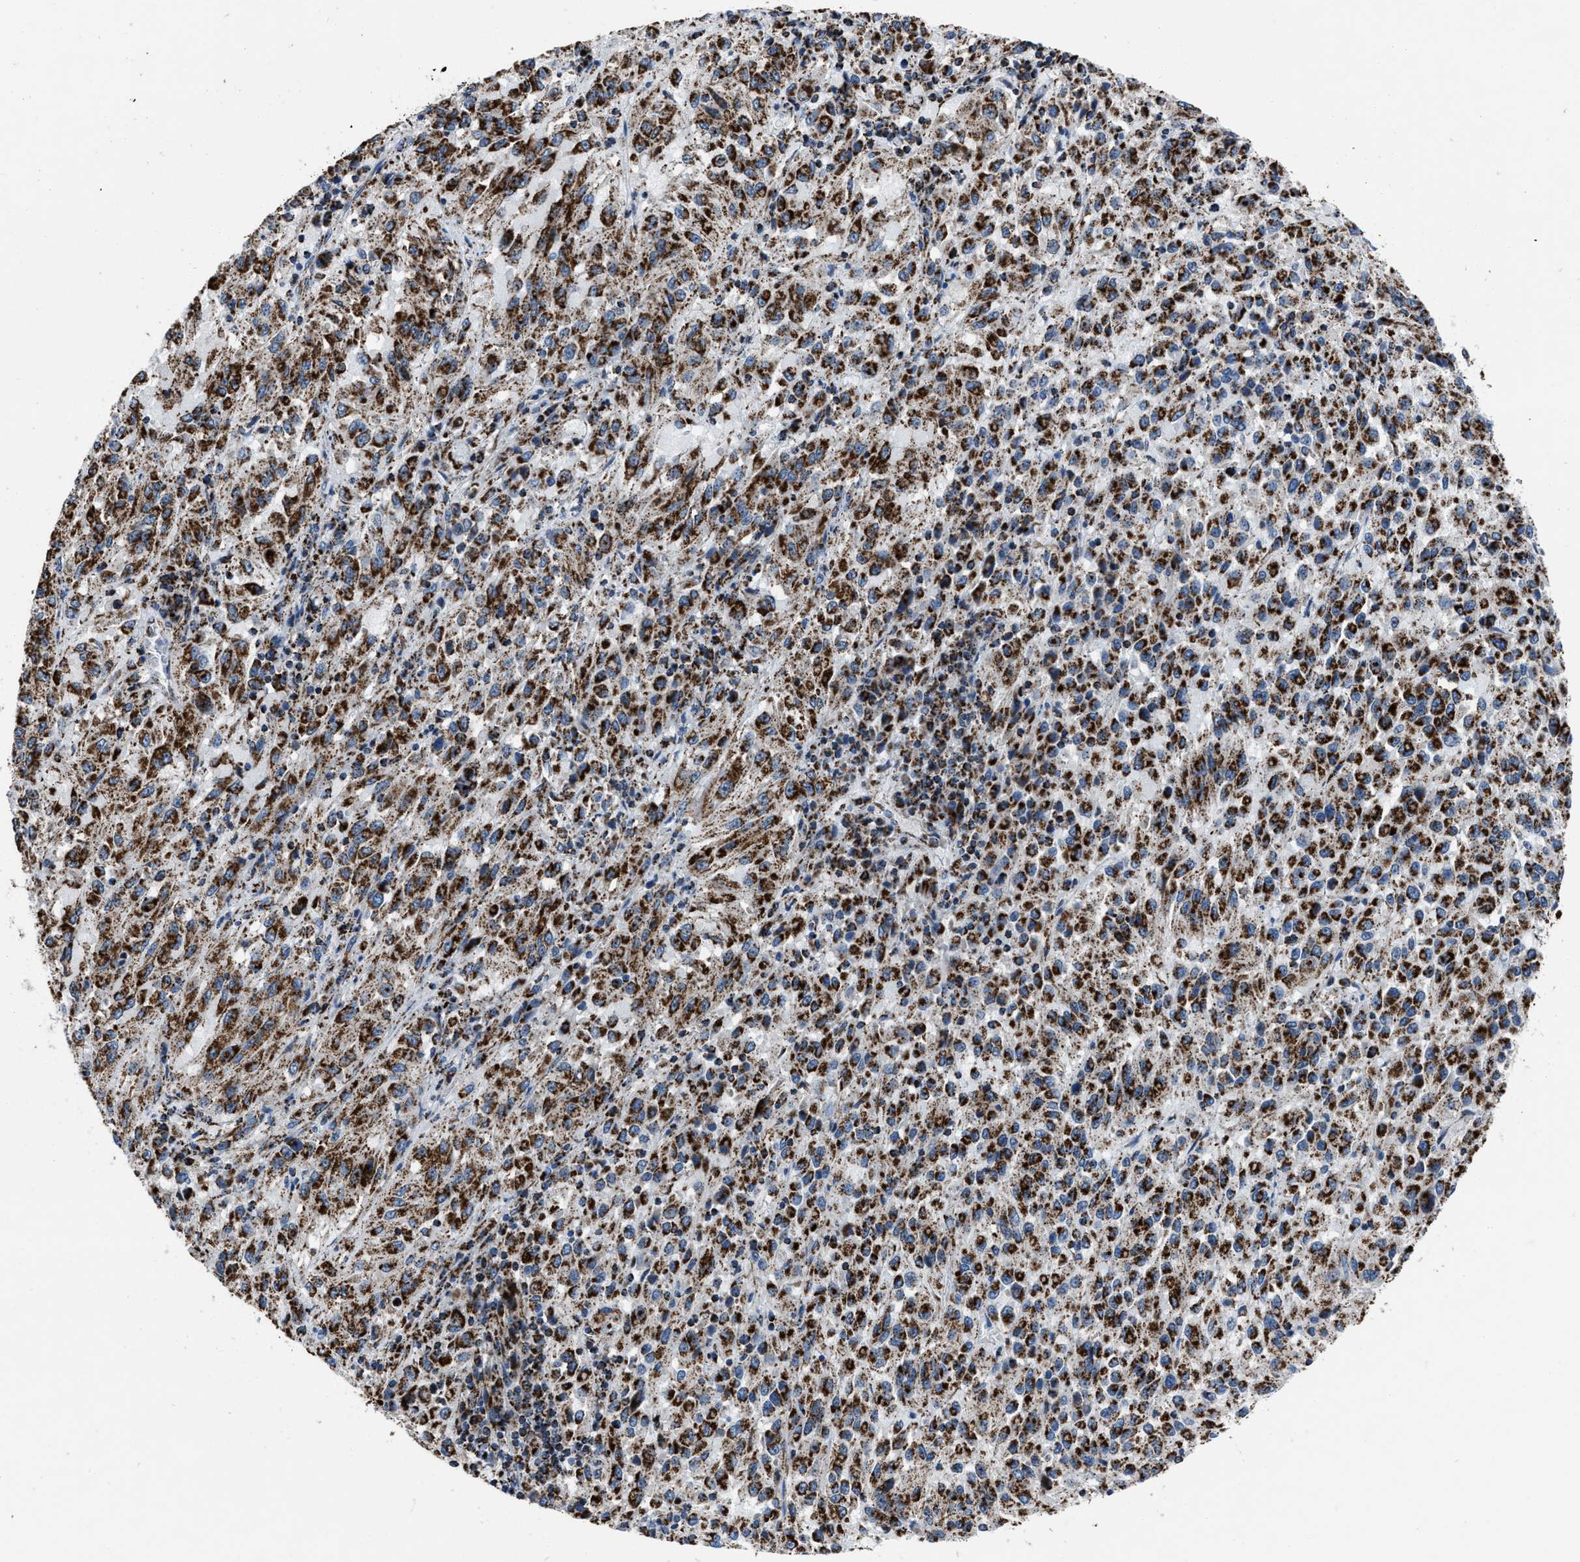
{"staining": {"intensity": "strong", "quantity": ">75%", "location": "cytoplasmic/membranous"}, "tissue": "melanoma", "cell_type": "Tumor cells", "image_type": "cancer", "snomed": [{"axis": "morphology", "description": "Malignant melanoma, Metastatic site"}, {"axis": "topography", "description": "Lung"}], "caption": "Immunohistochemical staining of human malignant melanoma (metastatic site) shows high levels of strong cytoplasmic/membranous staining in approximately >75% of tumor cells.", "gene": "NSD3", "patient": {"sex": "male", "age": 64}}